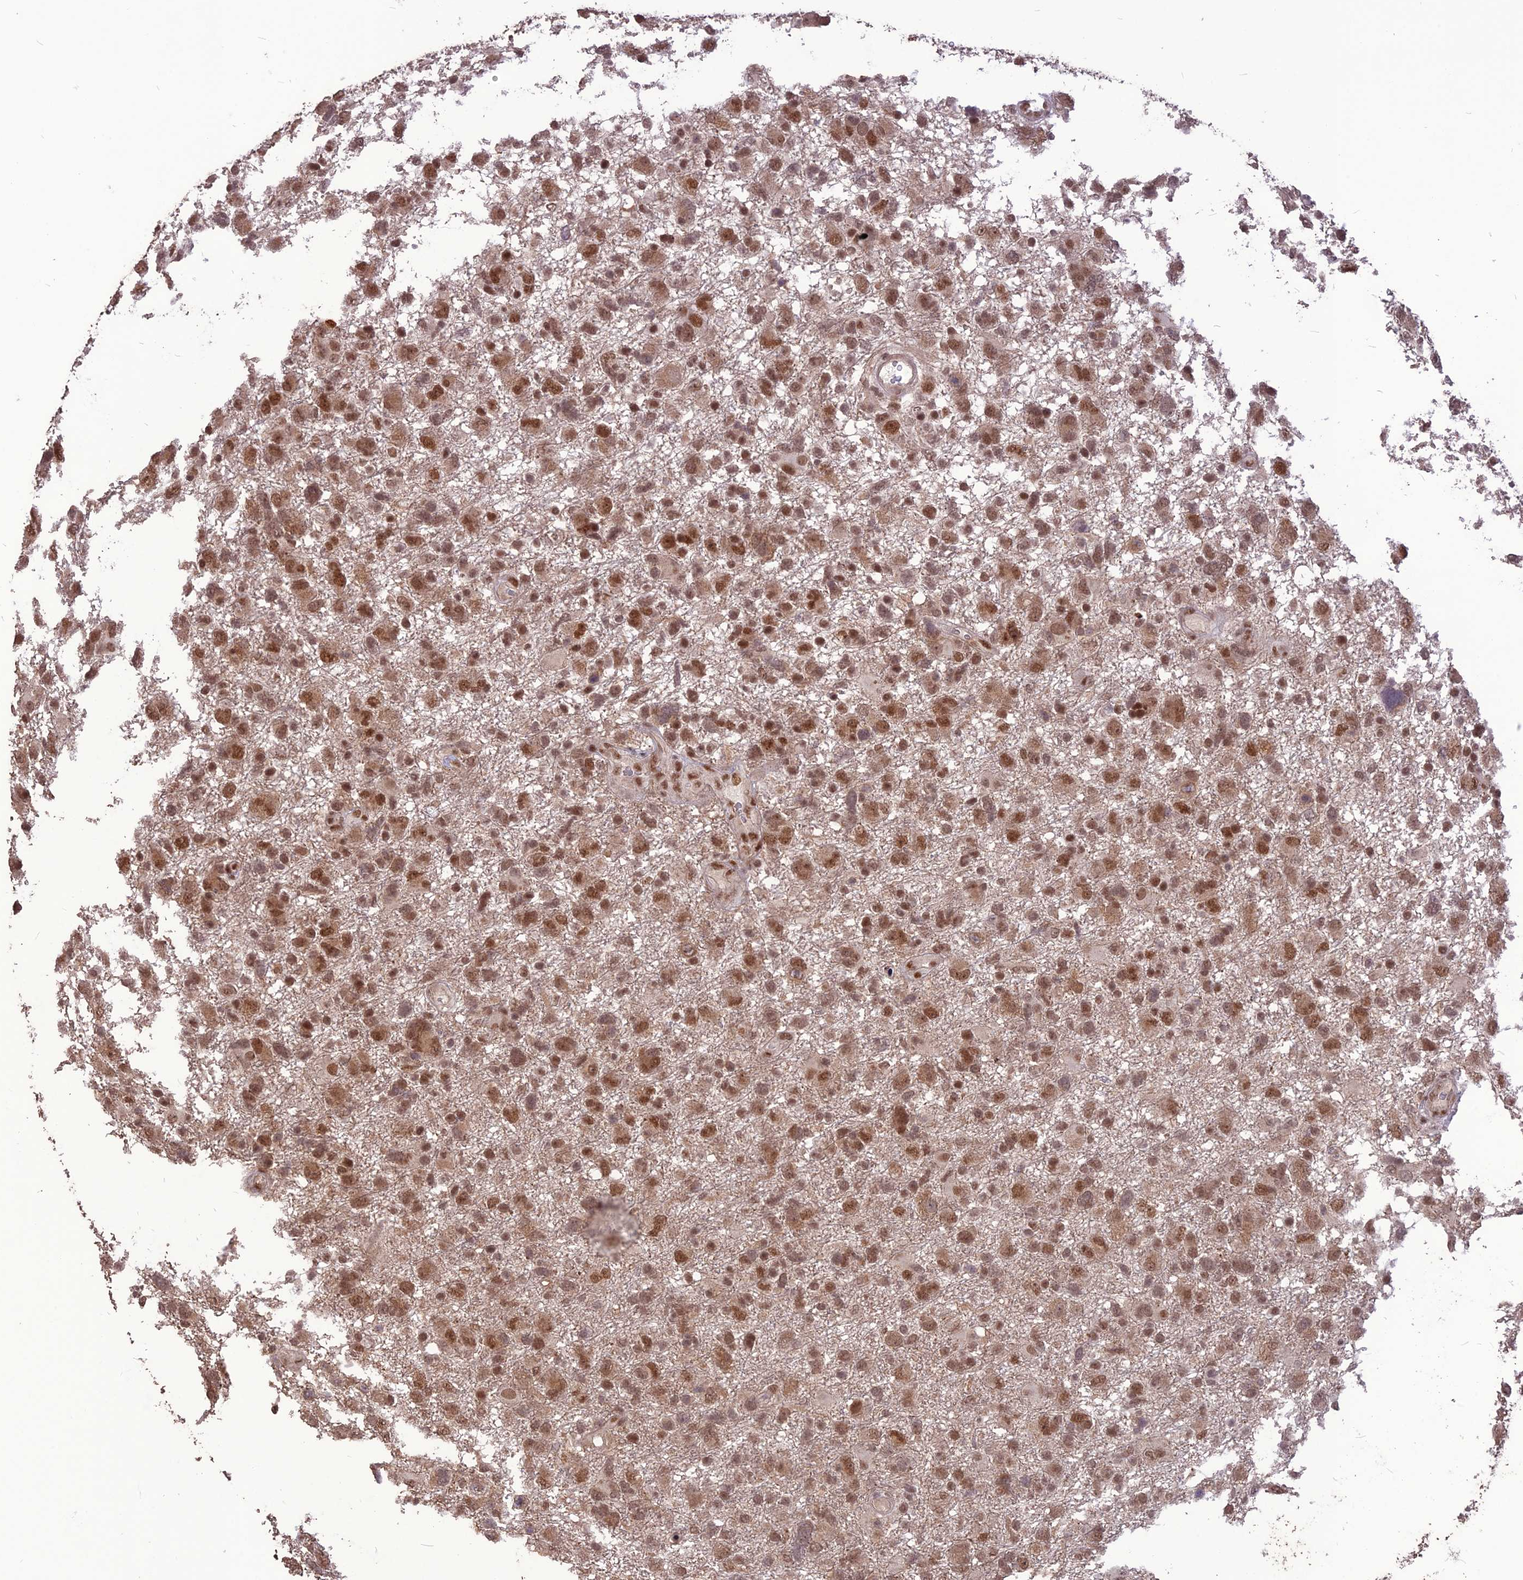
{"staining": {"intensity": "moderate", "quantity": ">75%", "location": "nuclear"}, "tissue": "glioma", "cell_type": "Tumor cells", "image_type": "cancer", "snomed": [{"axis": "morphology", "description": "Glioma, malignant, High grade"}, {"axis": "topography", "description": "Brain"}], "caption": "Malignant glioma (high-grade) stained with a protein marker demonstrates moderate staining in tumor cells.", "gene": "DIS3", "patient": {"sex": "male", "age": 61}}